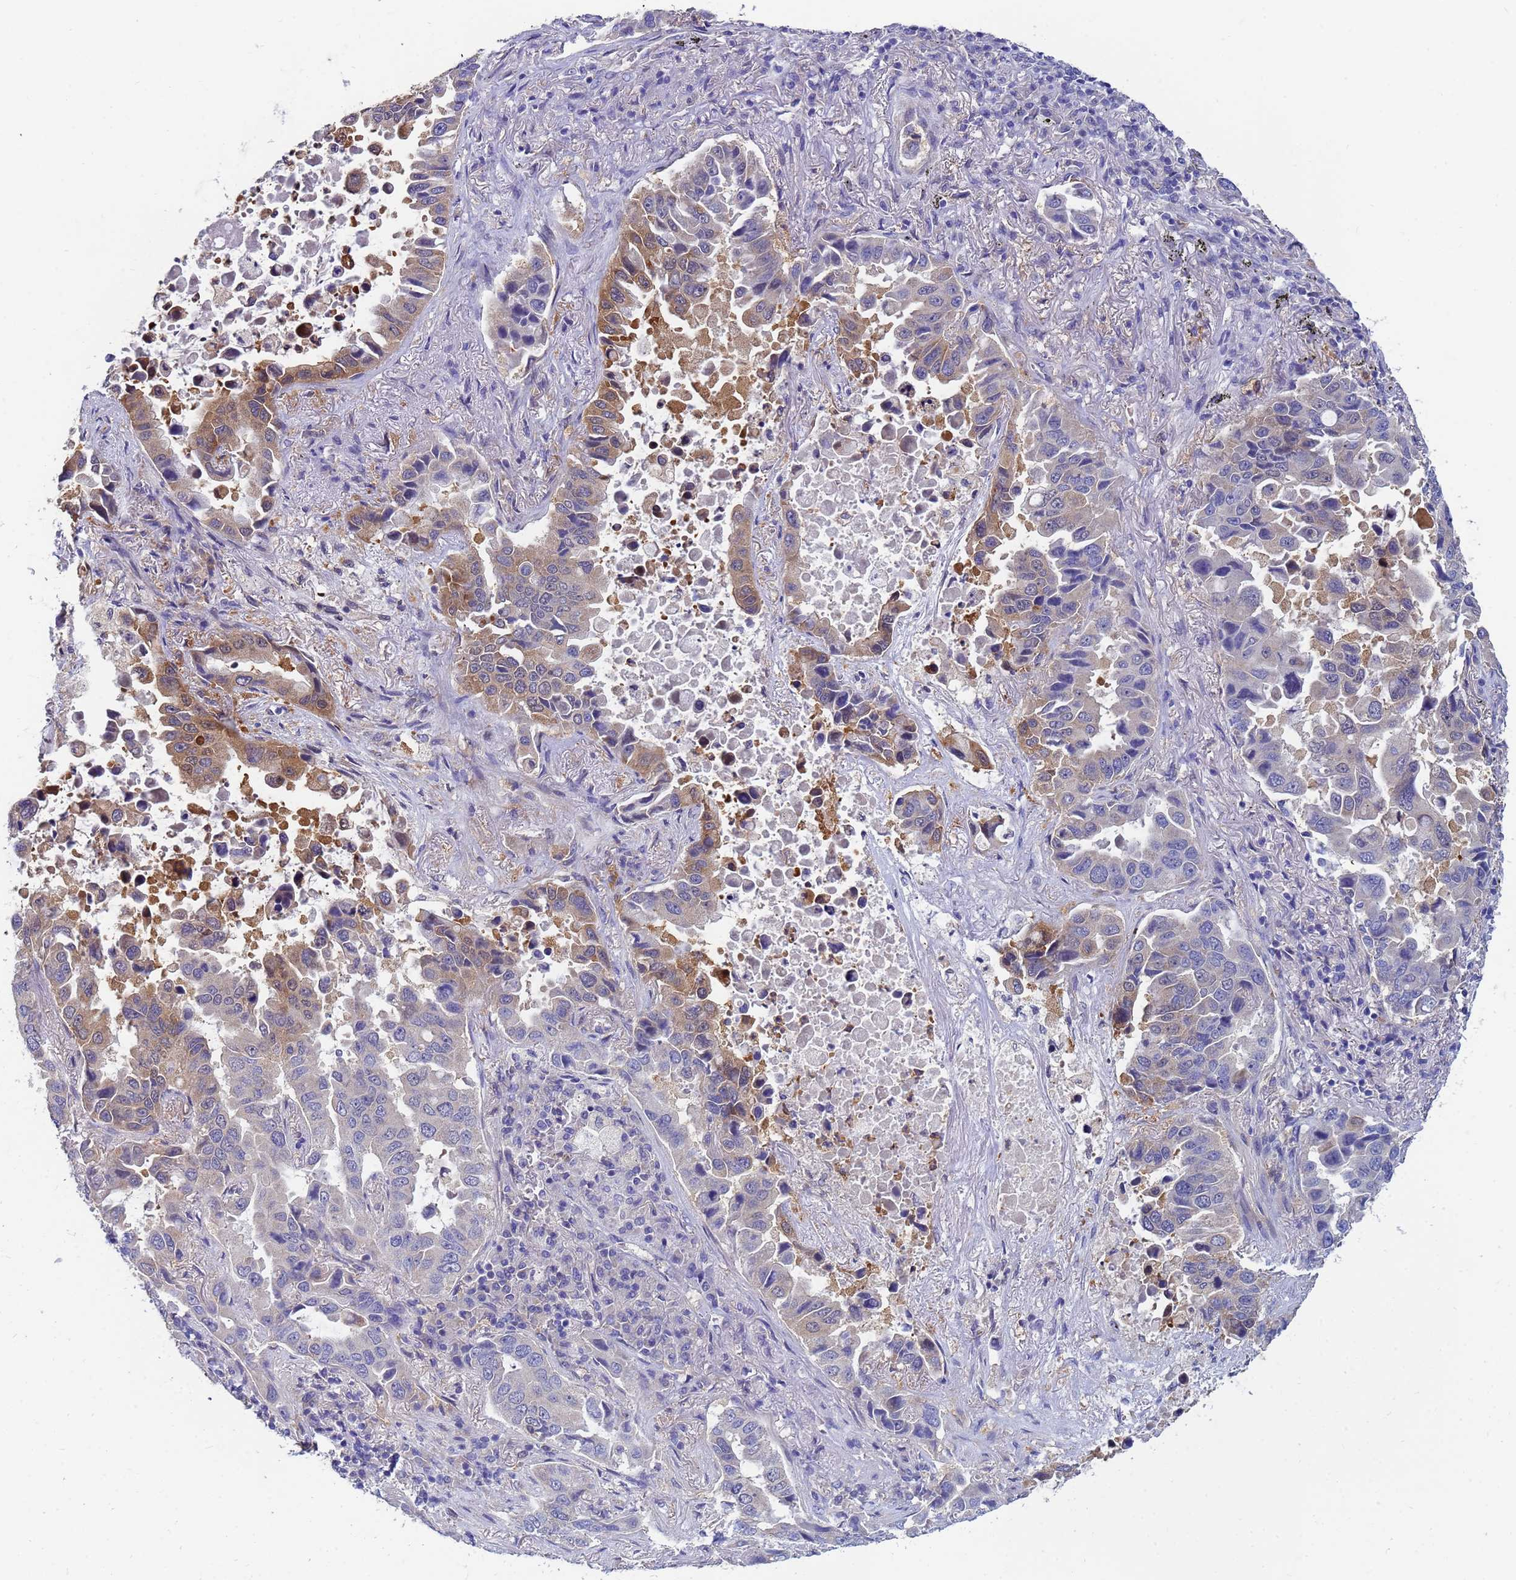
{"staining": {"intensity": "moderate", "quantity": "25%-75%", "location": "cytoplasmic/membranous"}, "tissue": "lung cancer", "cell_type": "Tumor cells", "image_type": "cancer", "snomed": [{"axis": "morphology", "description": "Adenocarcinoma, NOS"}, {"axis": "topography", "description": "Lung"}], "caption": "The micrograph exhibits immunohistochemical staining of lung cancer. There is moderate cytoplasmic/membranous positivity is identified in approximately 25%-75% of tumor cells. (DAB (3,3'-diaminobenzidine) IHC with brightfield microscopy, high magnification).", "gene": "TTLL11", "patient": {"sex": "male", "age": 64}}